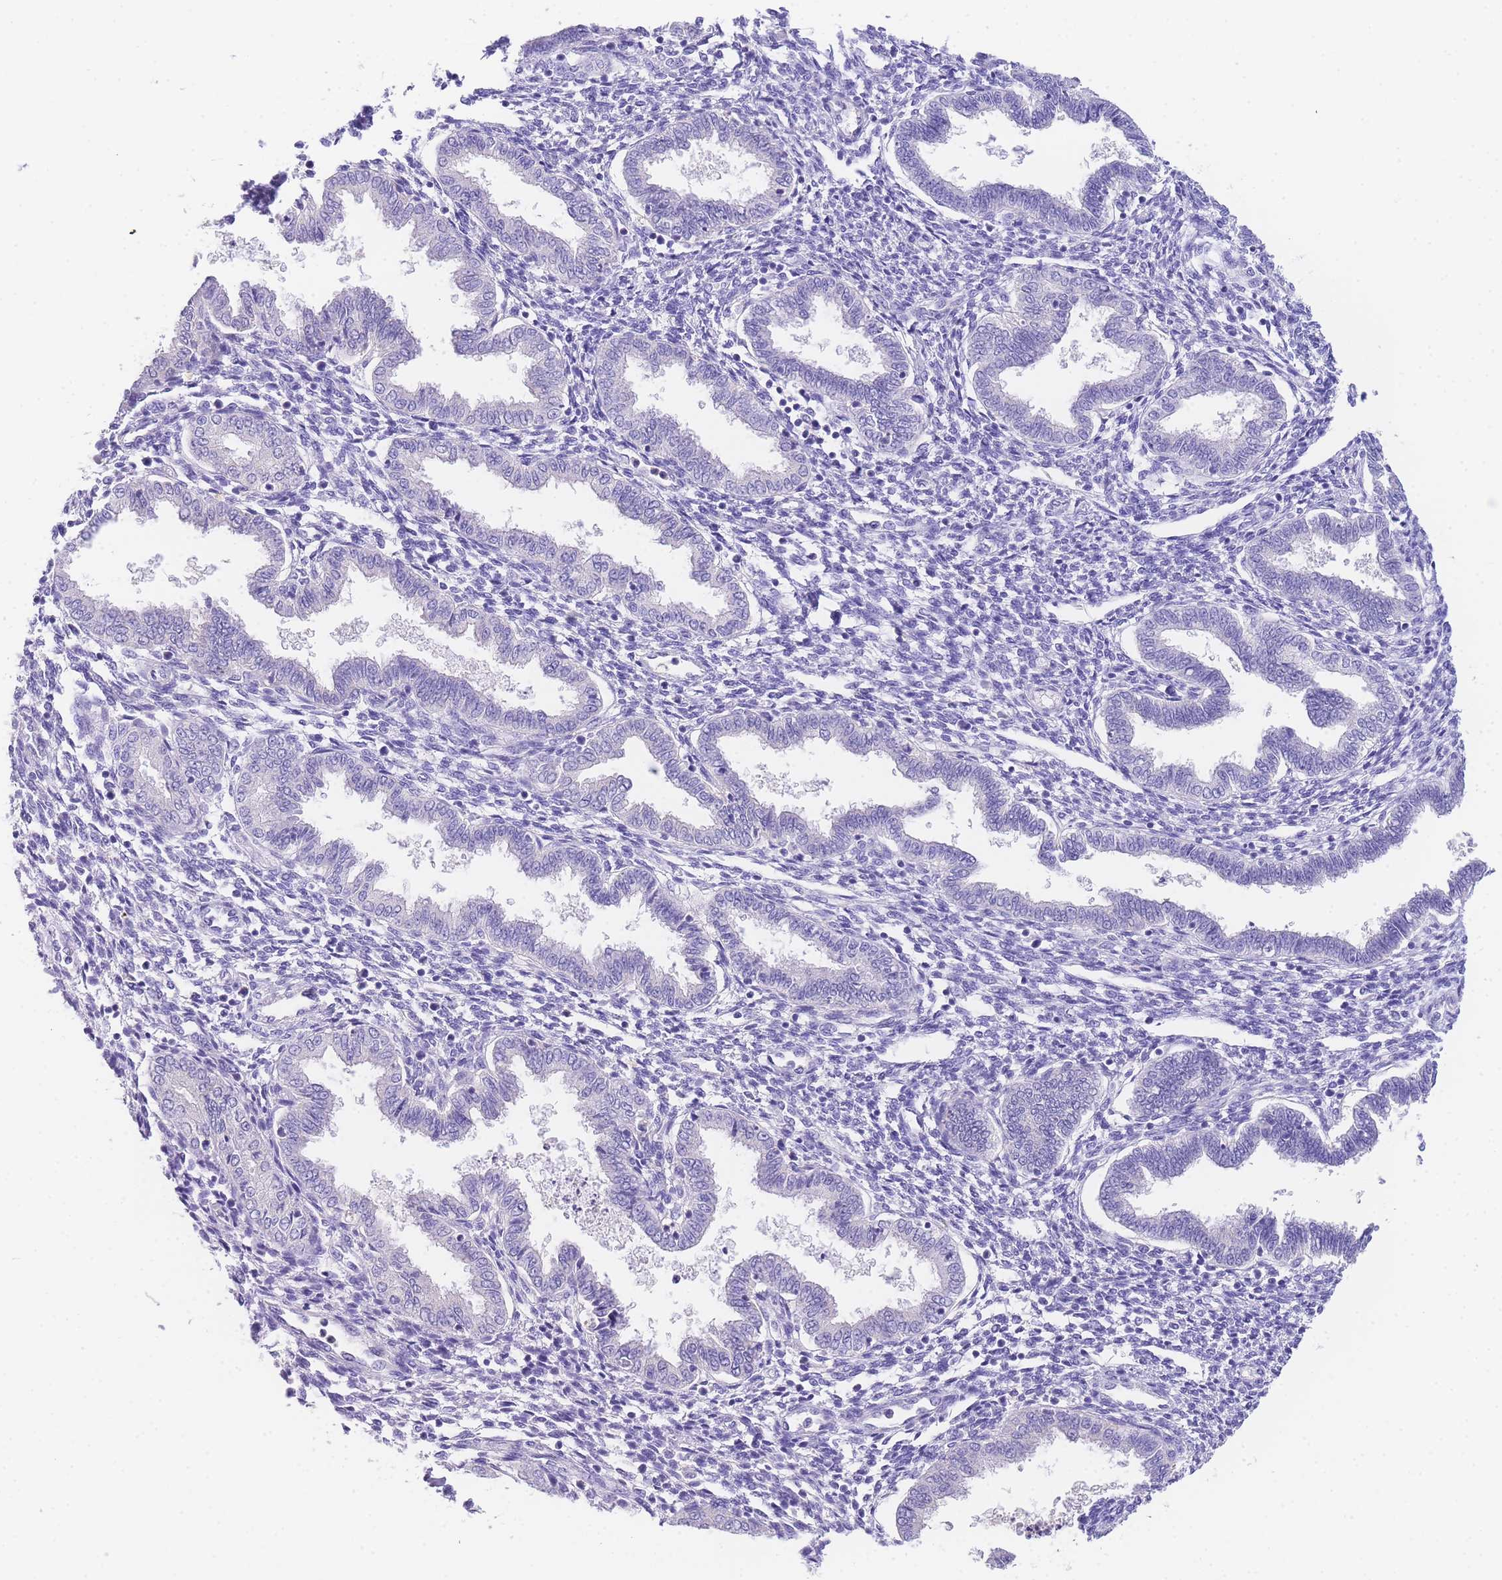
{"staining": {"intensity": "negative", "quantity": "none", "location": "none"}, "tissue": "endometrium", "cell_type": "Cells in endometrial stroma", "image_type": "normal", "snomed": [{"axis": "morphology", "description": "Normal tissue, NOS"}, {"axis": "topography", "description": "Endometrium"}], "caption": "Immunohistochemistry micrograph of benign human endometrium stained for a protein (brown), which displays no staining in cells in endometrial stroma.", "gene": "EPN2", "patient": {"sex": "female", "age": 33}}